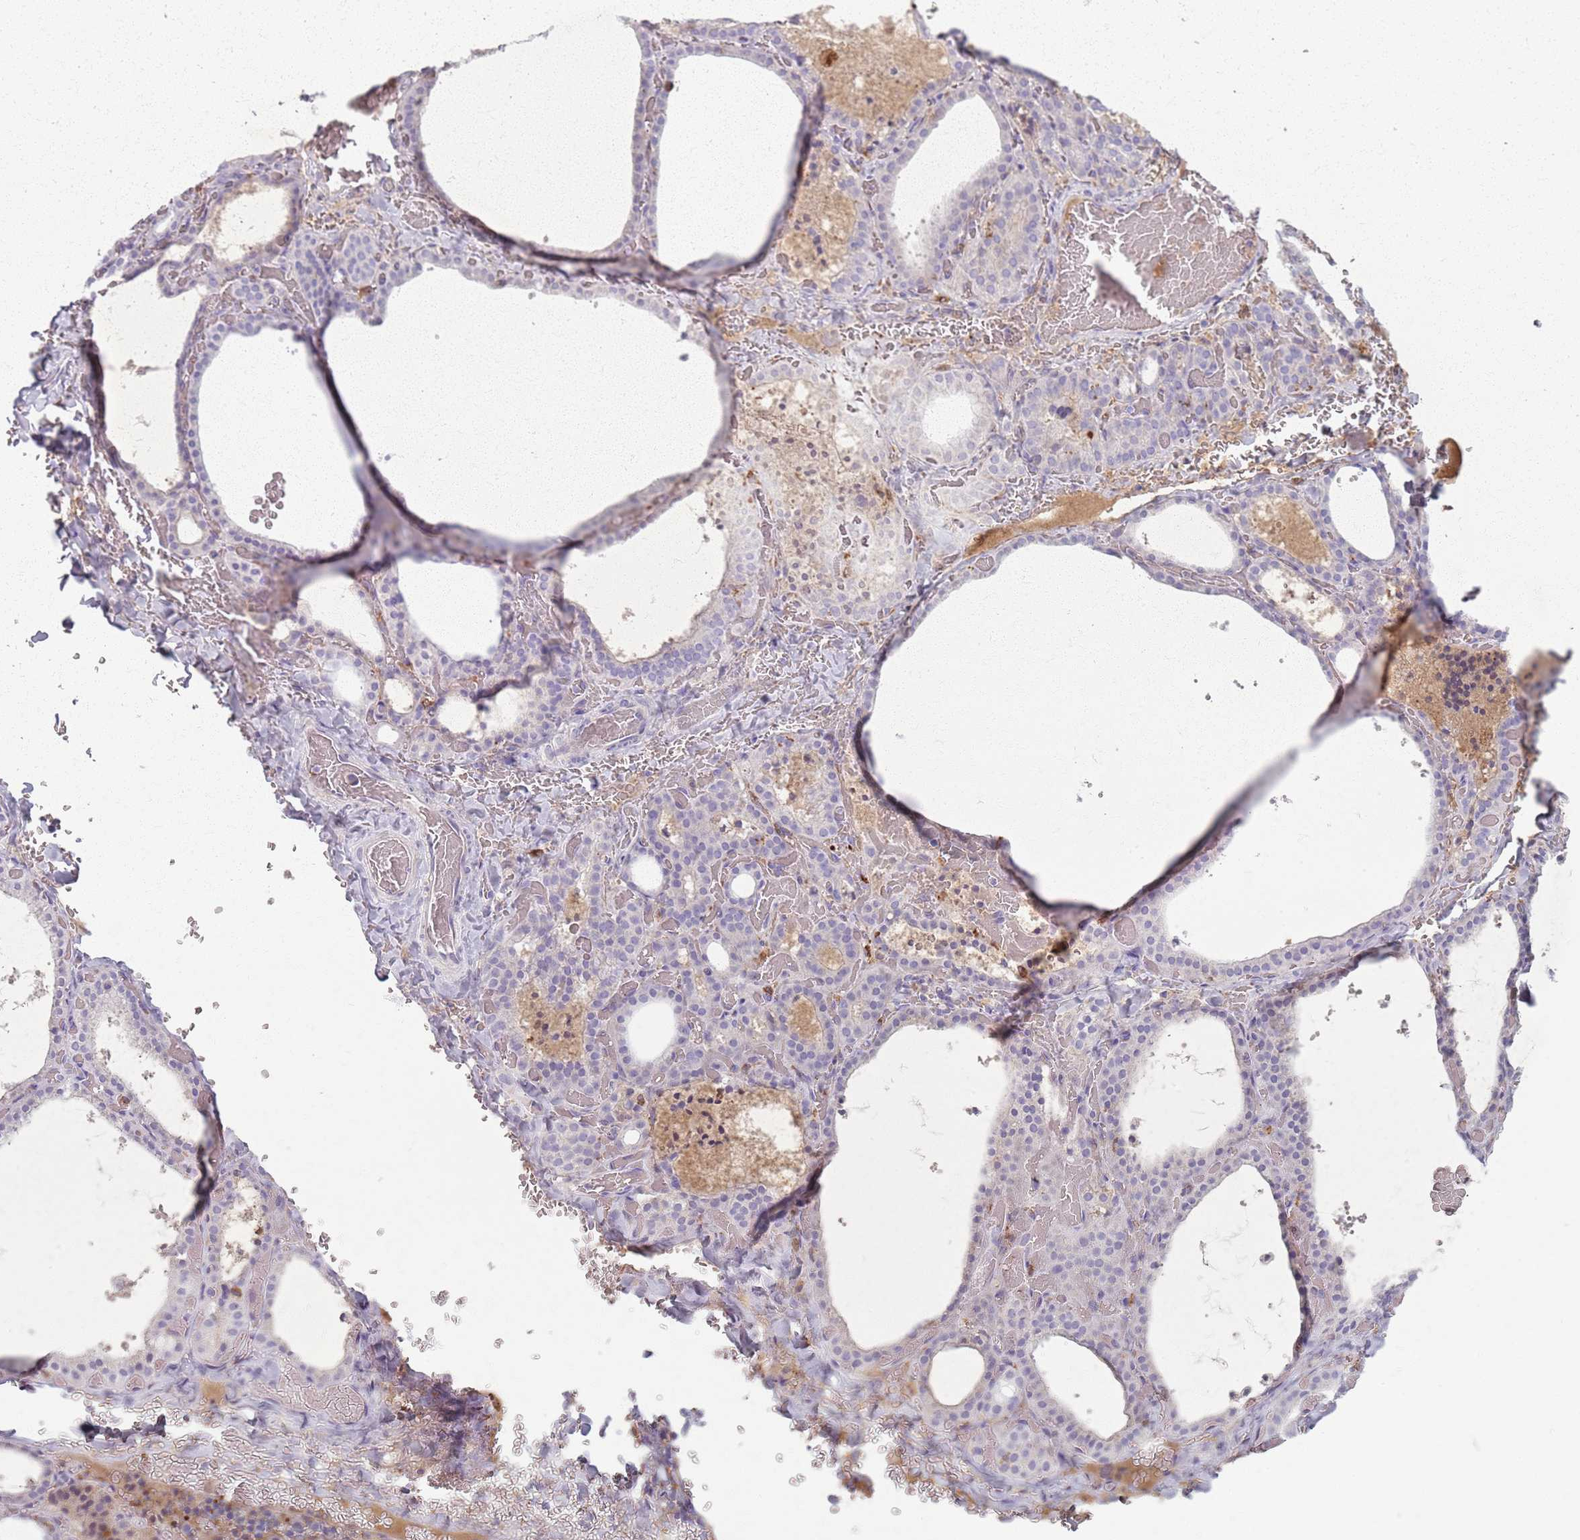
{"staining": {"intensity": "negative", "quantity": "none", "location": "none"}, "tissue": "thyroid gland", "cell_type": "Glandular cells", "image_type": "normal", "snomed": [{"axis": "morphology", "description": "Normal tissue, NOS"}, {"axis": "topography", "description": "Thyroid gland"}], "caption": "Immunohistochemistry image of benign thyroid gland stained for a protein (brown), which exhibits no staining in glandular cells.", "gene": "COLGALT1", "patient": {"sex": "female", "age": 39}}